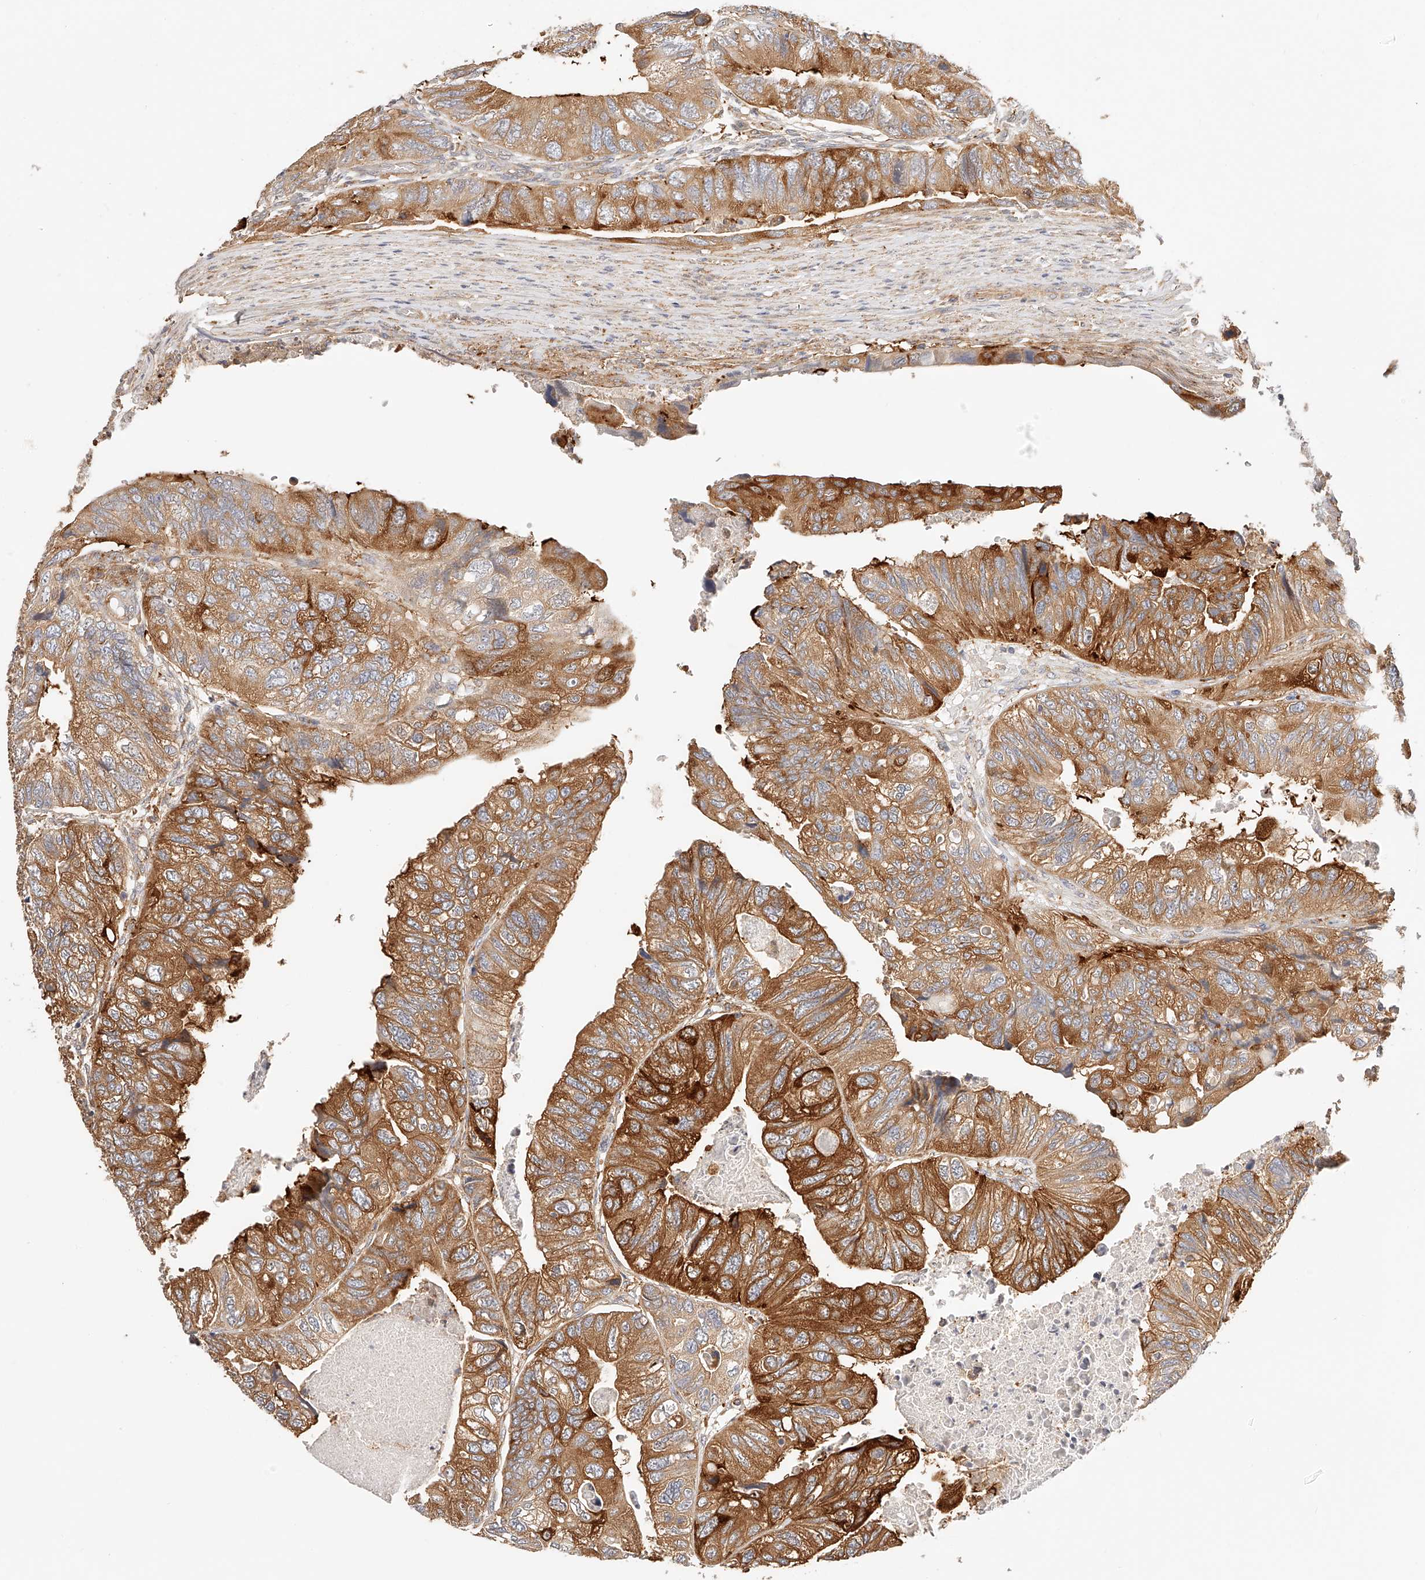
{"staining": {"intensity": "strong", "quantity": ">75%", "location": "cytoplasmic/membranous"}, "tissue": "colorectal cancer", "cell_type": "Tumor cells", "image_type": "cancer", "snomed": [{"axis": "morphology", "description": "Adenocarcinoma, NOS"}, {"axis": "topography", "description": "Rectum"}], "caption": "Immunohistochemical staining of adenocarcinoma (colorectal) shows high levels of strong cytoplasmic/membranous protein staining in approximately >75% of tumor cells. The staining was performed using DAB to visualize the protein expression in brown, while the nuclei were stained in blue with hematoxylin (Magnification: 20x).", "gene": "SYNC", "patient": {"sex": "male", "age": 63}}